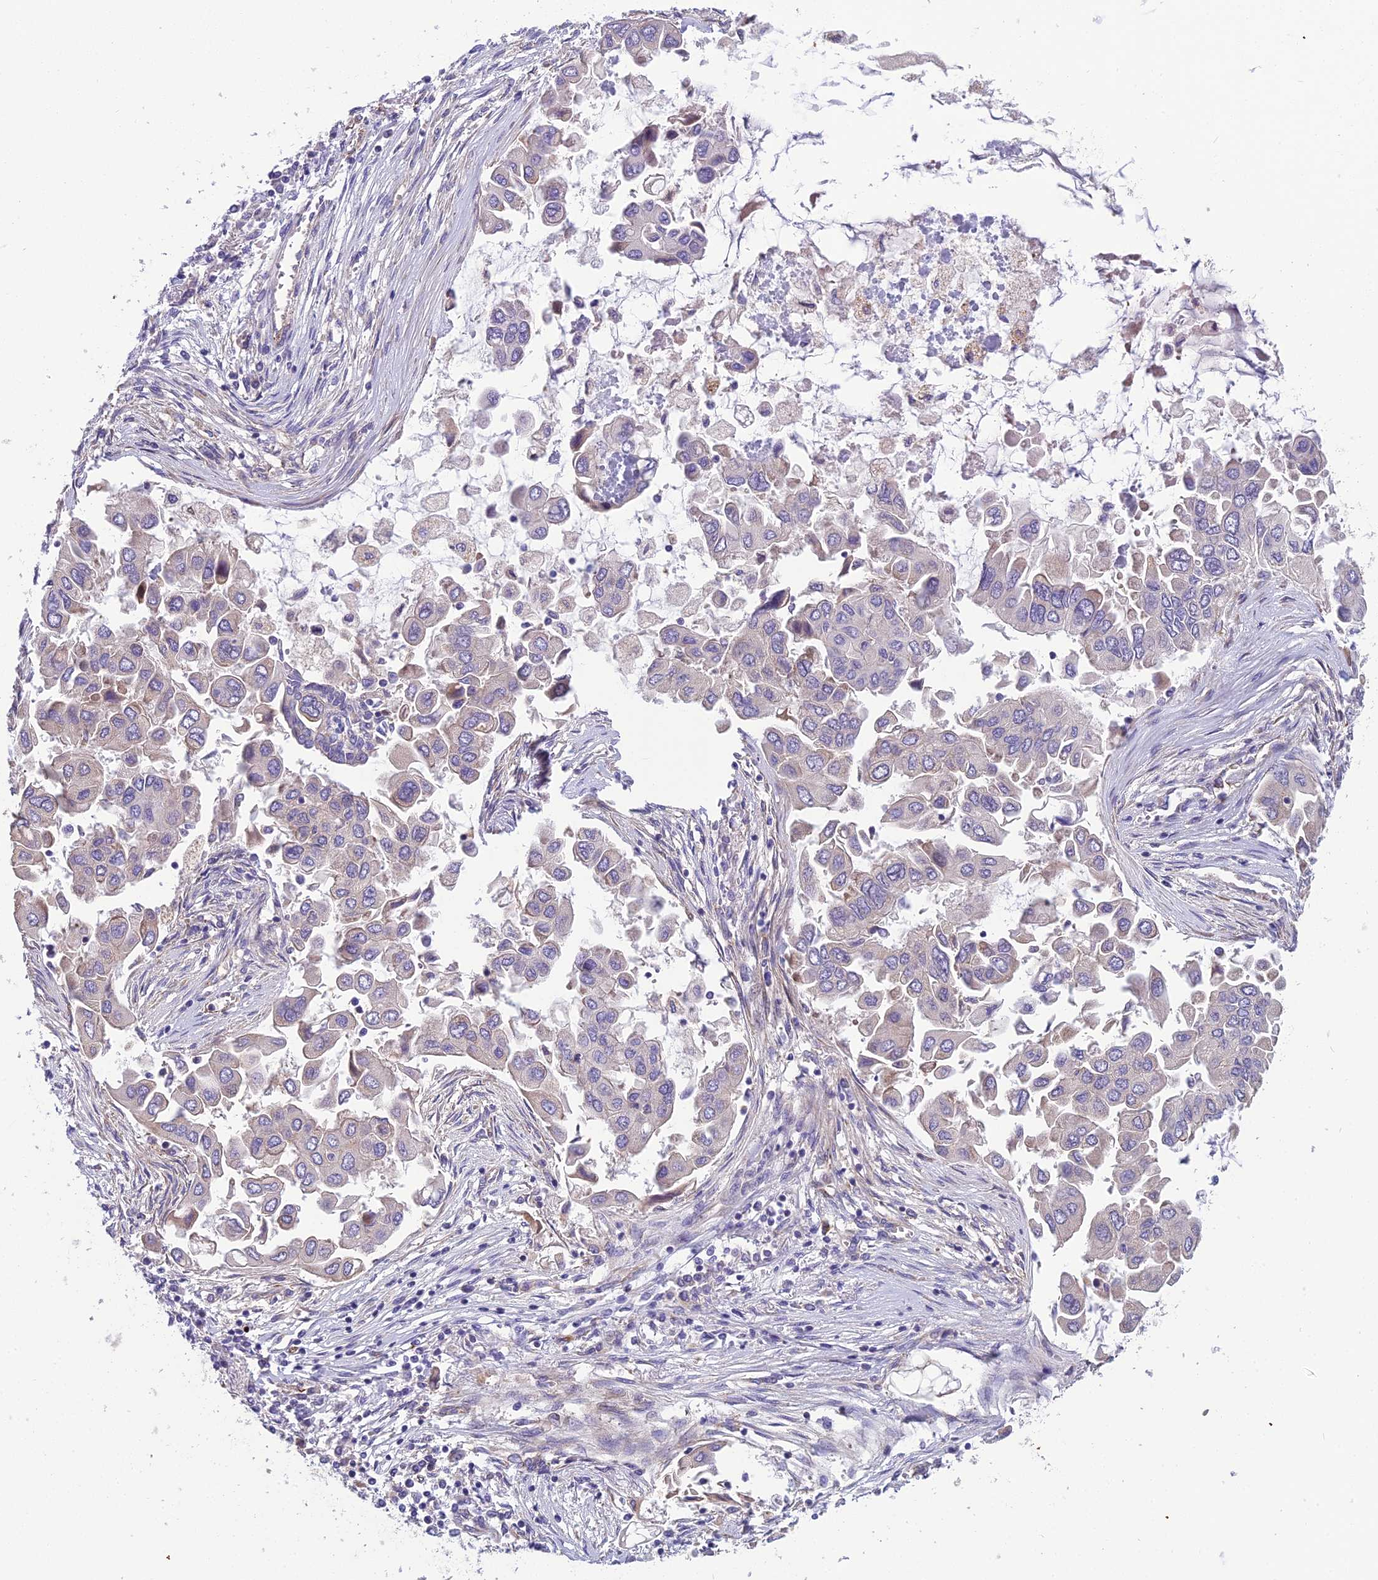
{"staining": {"intensity": "negative", "quantity": "none", "location": "none"}, "tissue": "lung cancer", "cell_type": "Tumor cells", "image_type": "cancer", "snomed": [{"axis": "morphology", "description": "Adenocarcinoma, NOS"}, {"axis": "topography", "description": "Lung"}], "caption": "Immunohistochemistry of human lung cancer shows no staining in tumor cells.", "gene": "SPDL1", "patient": {"sex": "female", "age": 76}}